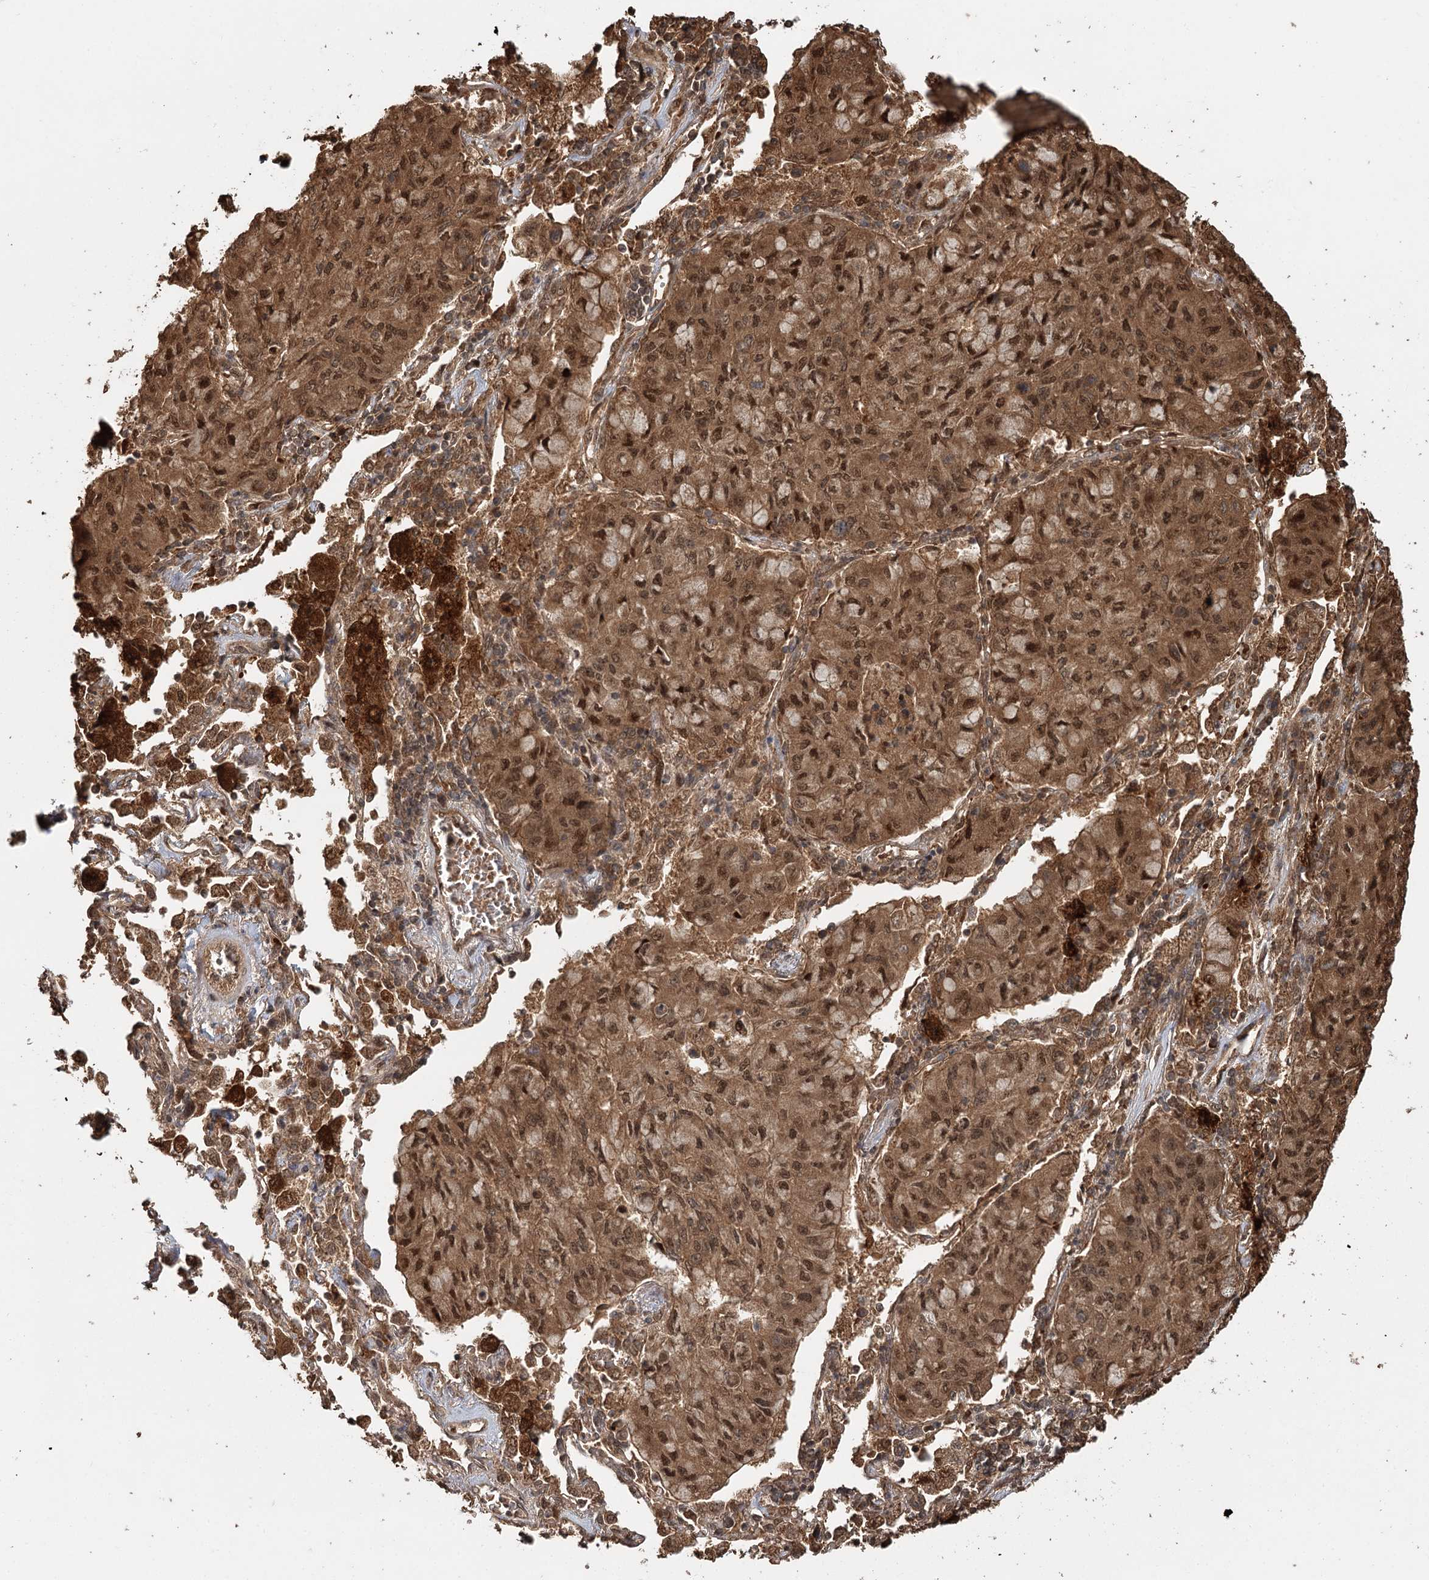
{"staining": {"intensity": "moderate", "quantity": ">75%", "location": "cytoplasmic/membranous,nuclear"}, "tissue": "lung cancer", "cell_type": "Tumor cells", "image_type": "cancer", "snomed": [{"axis": "morphology", "description": "Squamous cell carcinoma, NOS"}, {"axis": "topography", "description": "Lung"}], "caption": "DAB (3,3'-diaminobenzidine) immunohistochemical staining of lung cancer reveals moderate cytoplasmic/membranous and nuclear protein positivity in about >75% of tumor cells. The staining was performed using DAB (3,3'-diaminobenzidine), with brown indicating positive protein expression. Nuclei are stained blue with hematoxylin.", "gene": "N6AMT1", "patient": {"sex": "male", "age": 74}}